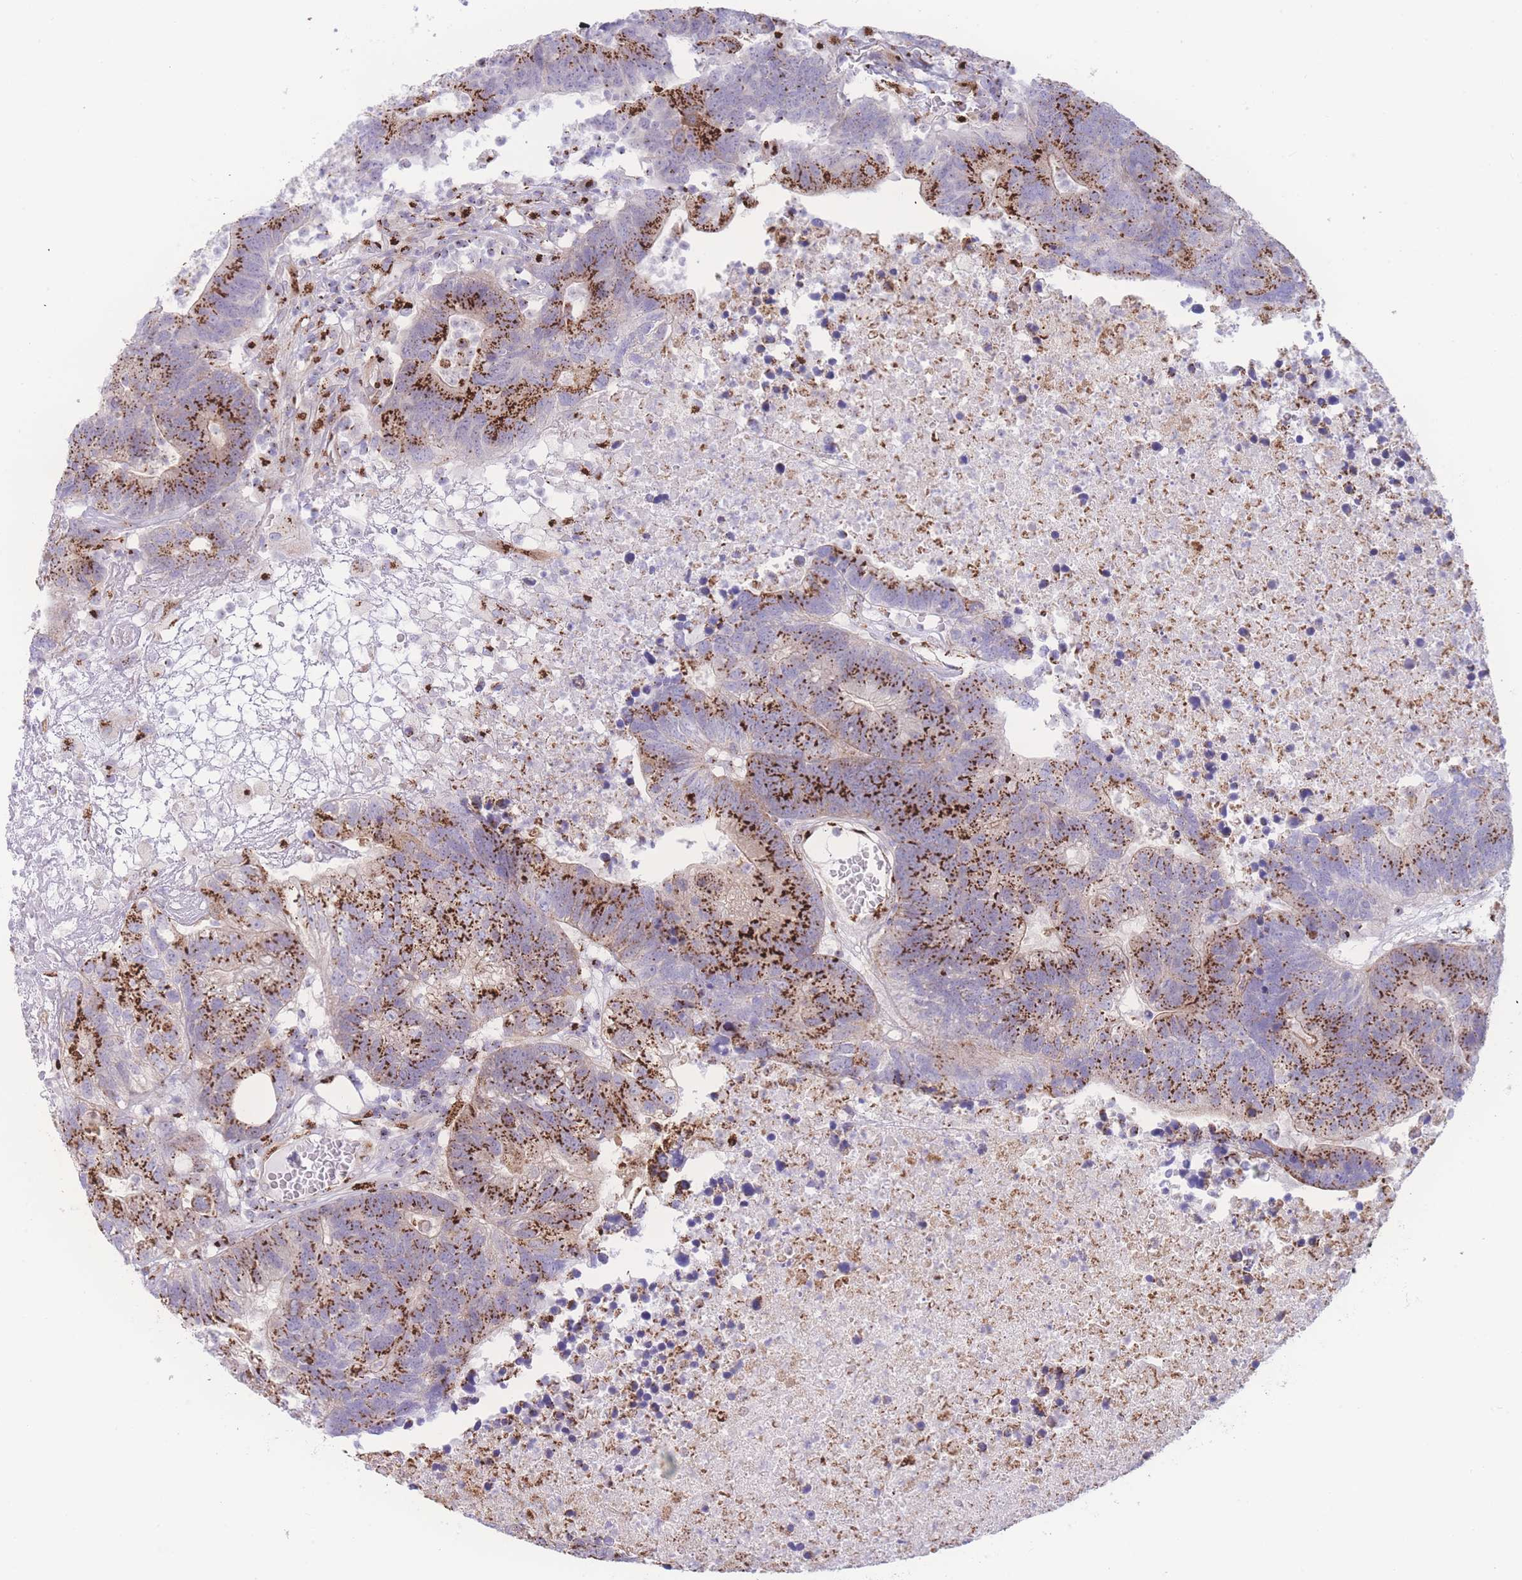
{"staining": {"intensity": "strong", "quantity": ">75%", "location": "cytoplasmic/membranous"}, "tissue": "colorectal cancer", "cell_type": "Tumor cells", "image_type": "cancer", "snomed": [{"axis": "morphology", "description": "Adenocarcinoma, NOS"}, {"axis": "topography", "description": "Colon"}], "caption": "Immunohistochemistry (IHC) histopathology image of human colorectal cancer (adenocarcinoma) stained for a protein (brown), which reveals high levels of strong cytoplasmic/membranous staining in about >75% of tumor cells.", "gene": "GOLM2", "patient": {"sex": "female", "age": 48}}